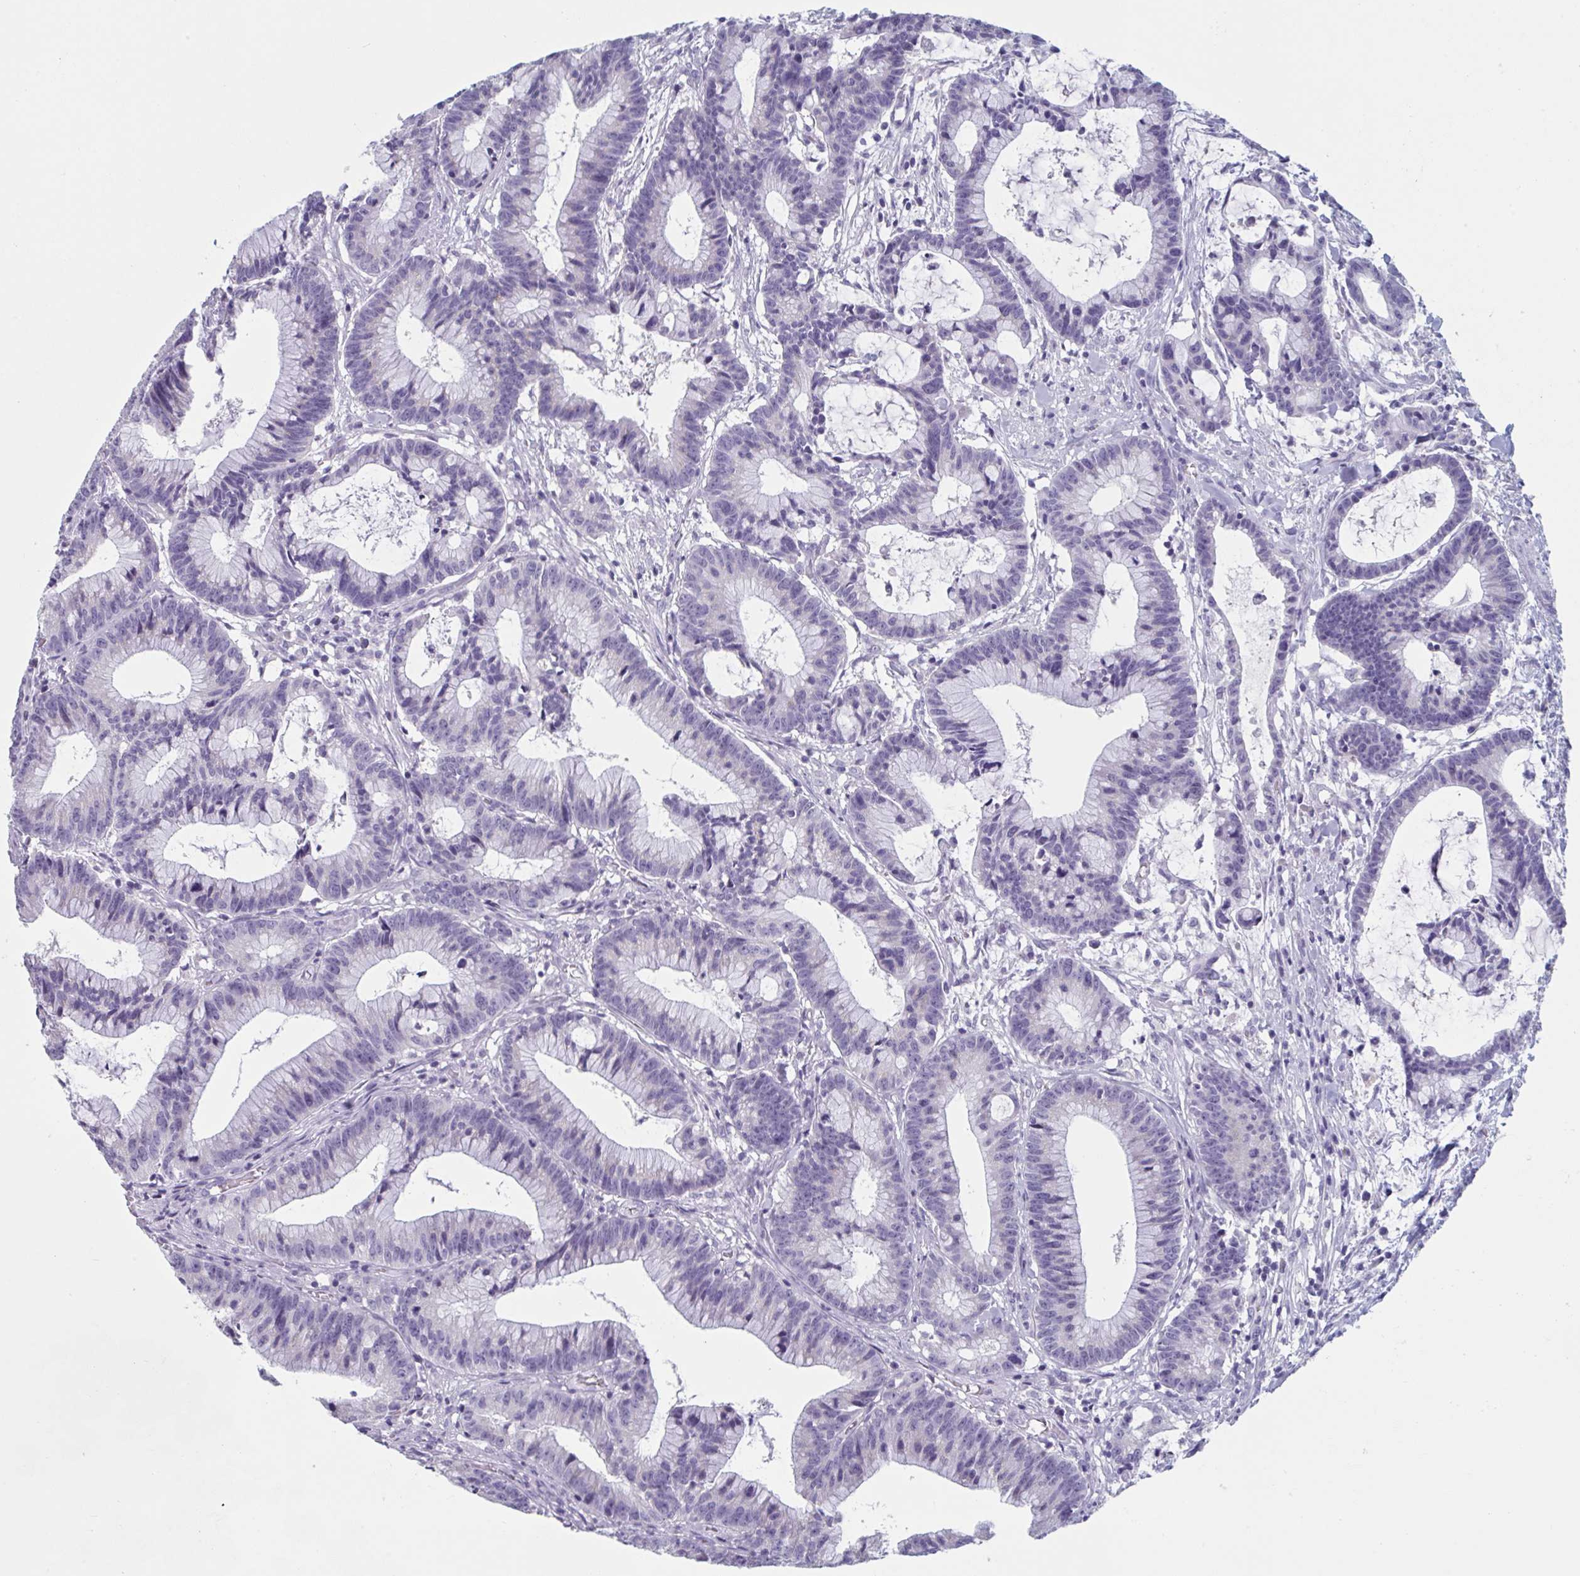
{"staining": {"intensity": "negative", "quantity": "none", "location": "none"}, "tissue": "colorectal cancer", "cell_type": "Tumor cells", "image_type": "cancer", "snomed": [{"axis": "morphology", "description": "Adenocarcinoma, NOS"}, {"axis": "topography", "description": "Colon"}], "caption": "Colorectal cancer was stained to show a protein in brown. There is no significant positivity in tumor cells.", "gene": "NDUFC2", "patient": {"sex": "female", "age": 78}}